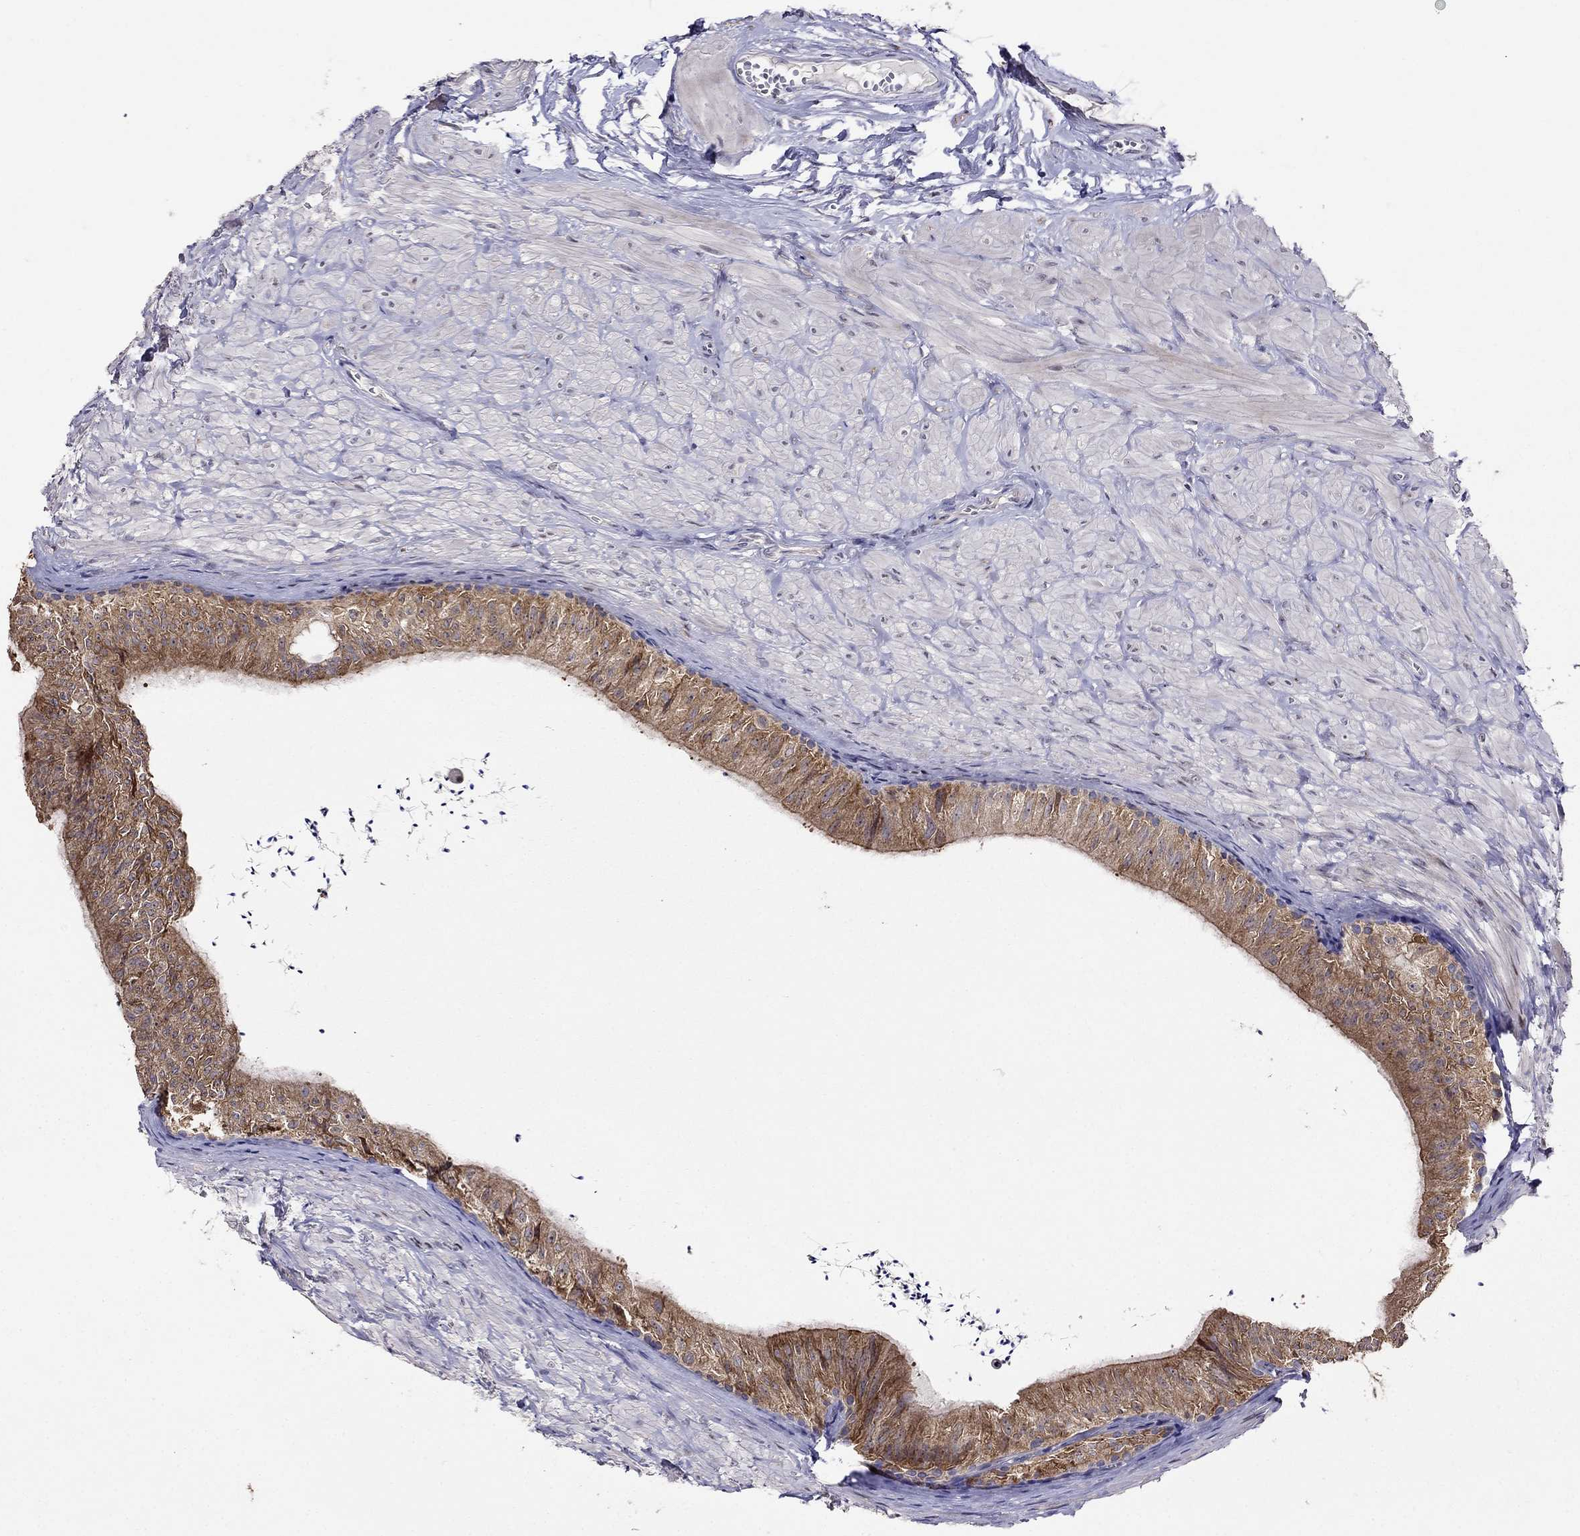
{"staining": {"intensity": "moderate", "quantity": ">75%", "location": "cytoplasmic/membranous"}, "tissue": "epididymis", "cell_type": "Glandular cells", "image_type": "normal", "snomed": [{"axis": "morphology", "description": "Normal tissue, NOS"}, {"axis": "topography", "description": "Epididymis"}], "caption": "A high-resolution photomicrograph shows immunohistochemistry staining of benign epididymis, which shows moderate cytoplasmic/membranous expression in approximately >75% of glandular cells.", "gene": "MAGEB4", "patient": {"sex": "male", "age": 32}}